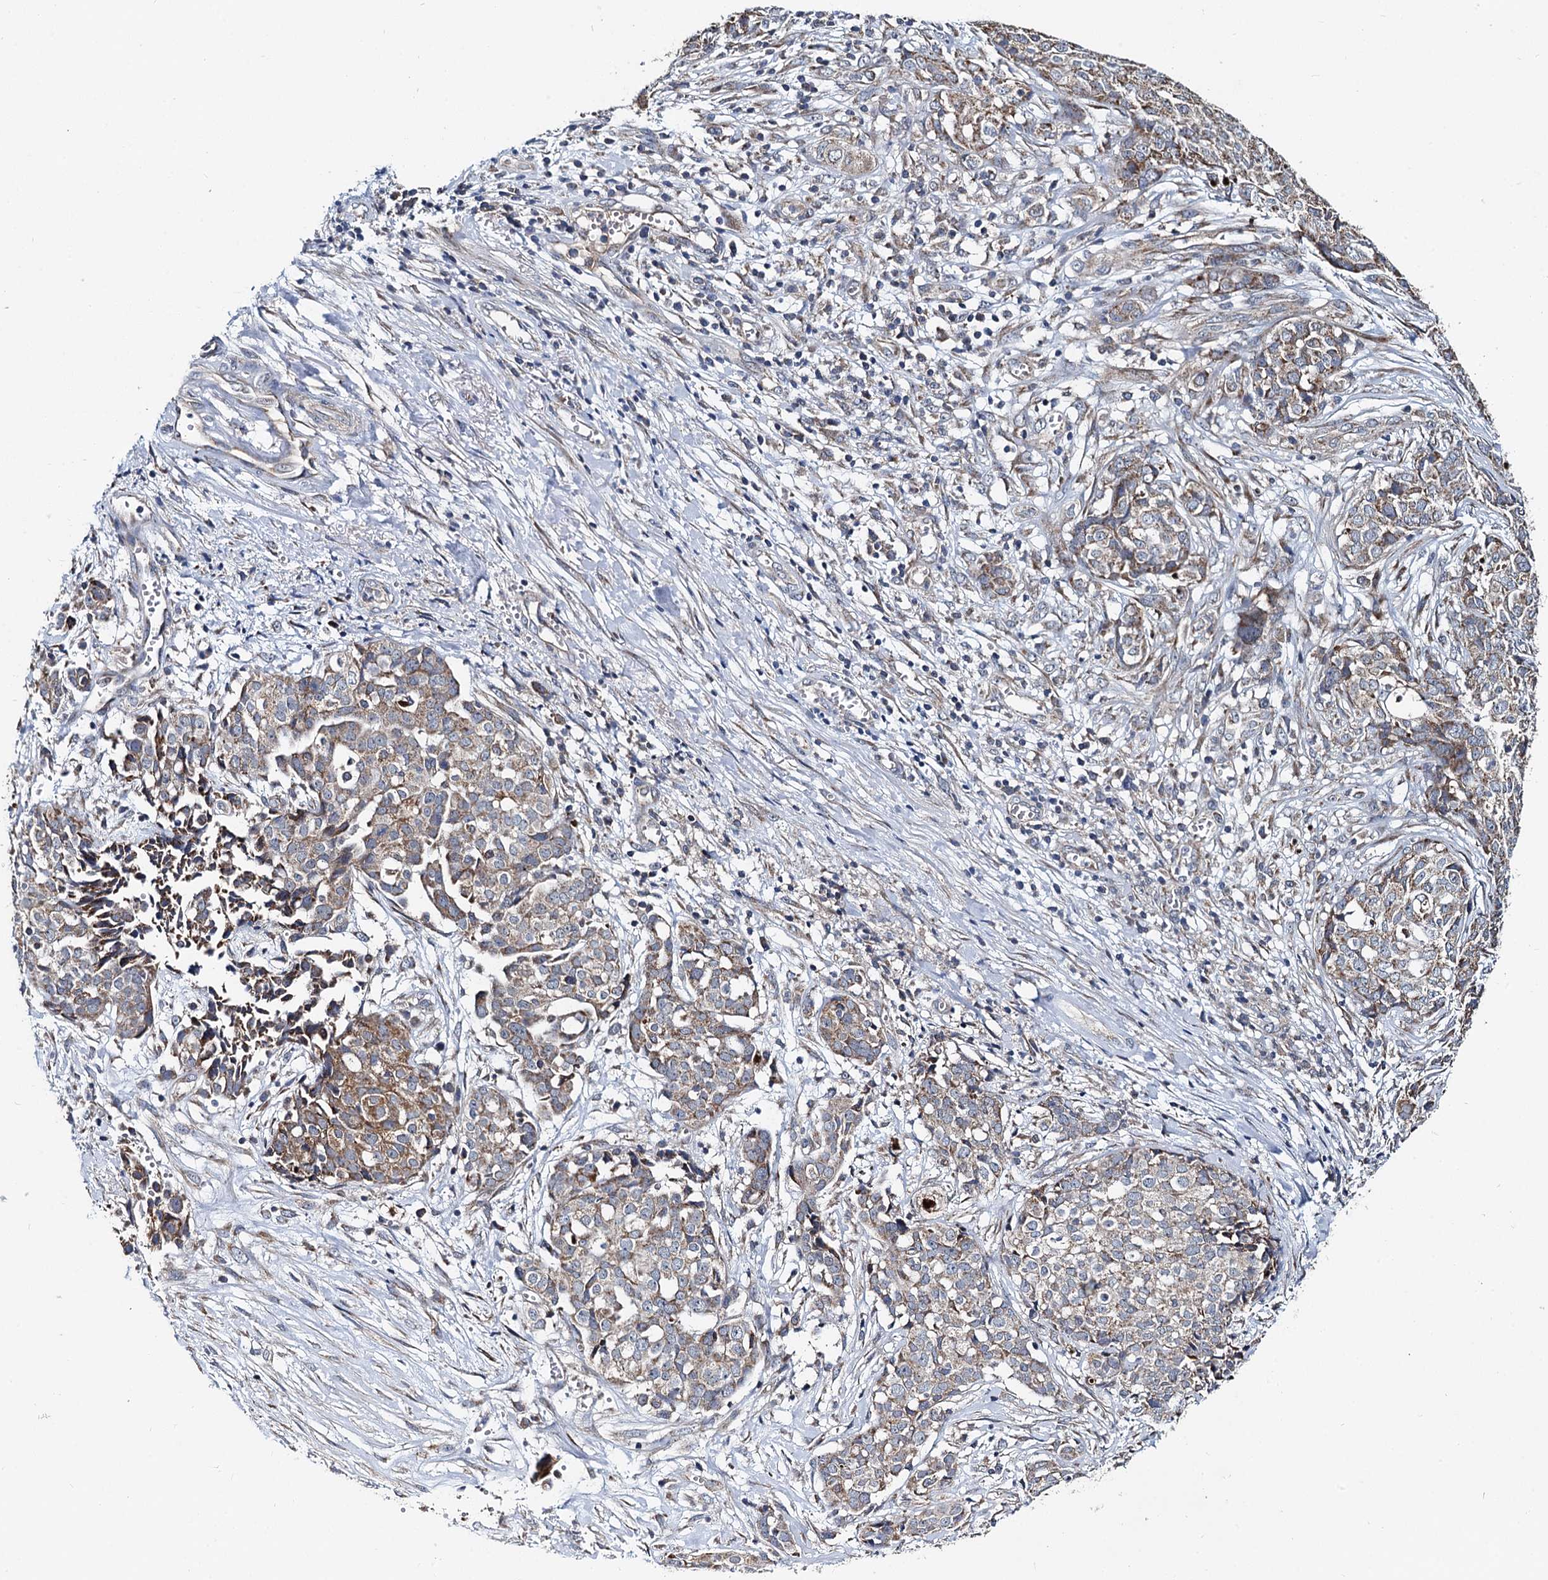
{"staining": {"intensity": "moderate", "quantity": "25%-75%", "location": "cytoplasmic/membranous"}, "tissue": "ovarian cancer", "cell_type": "Tumor cells", "image_type": "cancer", "snomed": [{"axis": "morphology", "description": "Cystadenocarcinoma, serous, NOS"}, {"axis": "topography", "description": "Soft tissue"}, {"axis": "topography", "description": "Ovary"}], "caption": "This image displays IHC staining of human ovarian cancer, with medium moderate cytoplasmic/membranous expression in approximately 25%-75% of tumor cells.", "gene": "SPRYD3", "patient": {"sex": "female", "age": 57}}